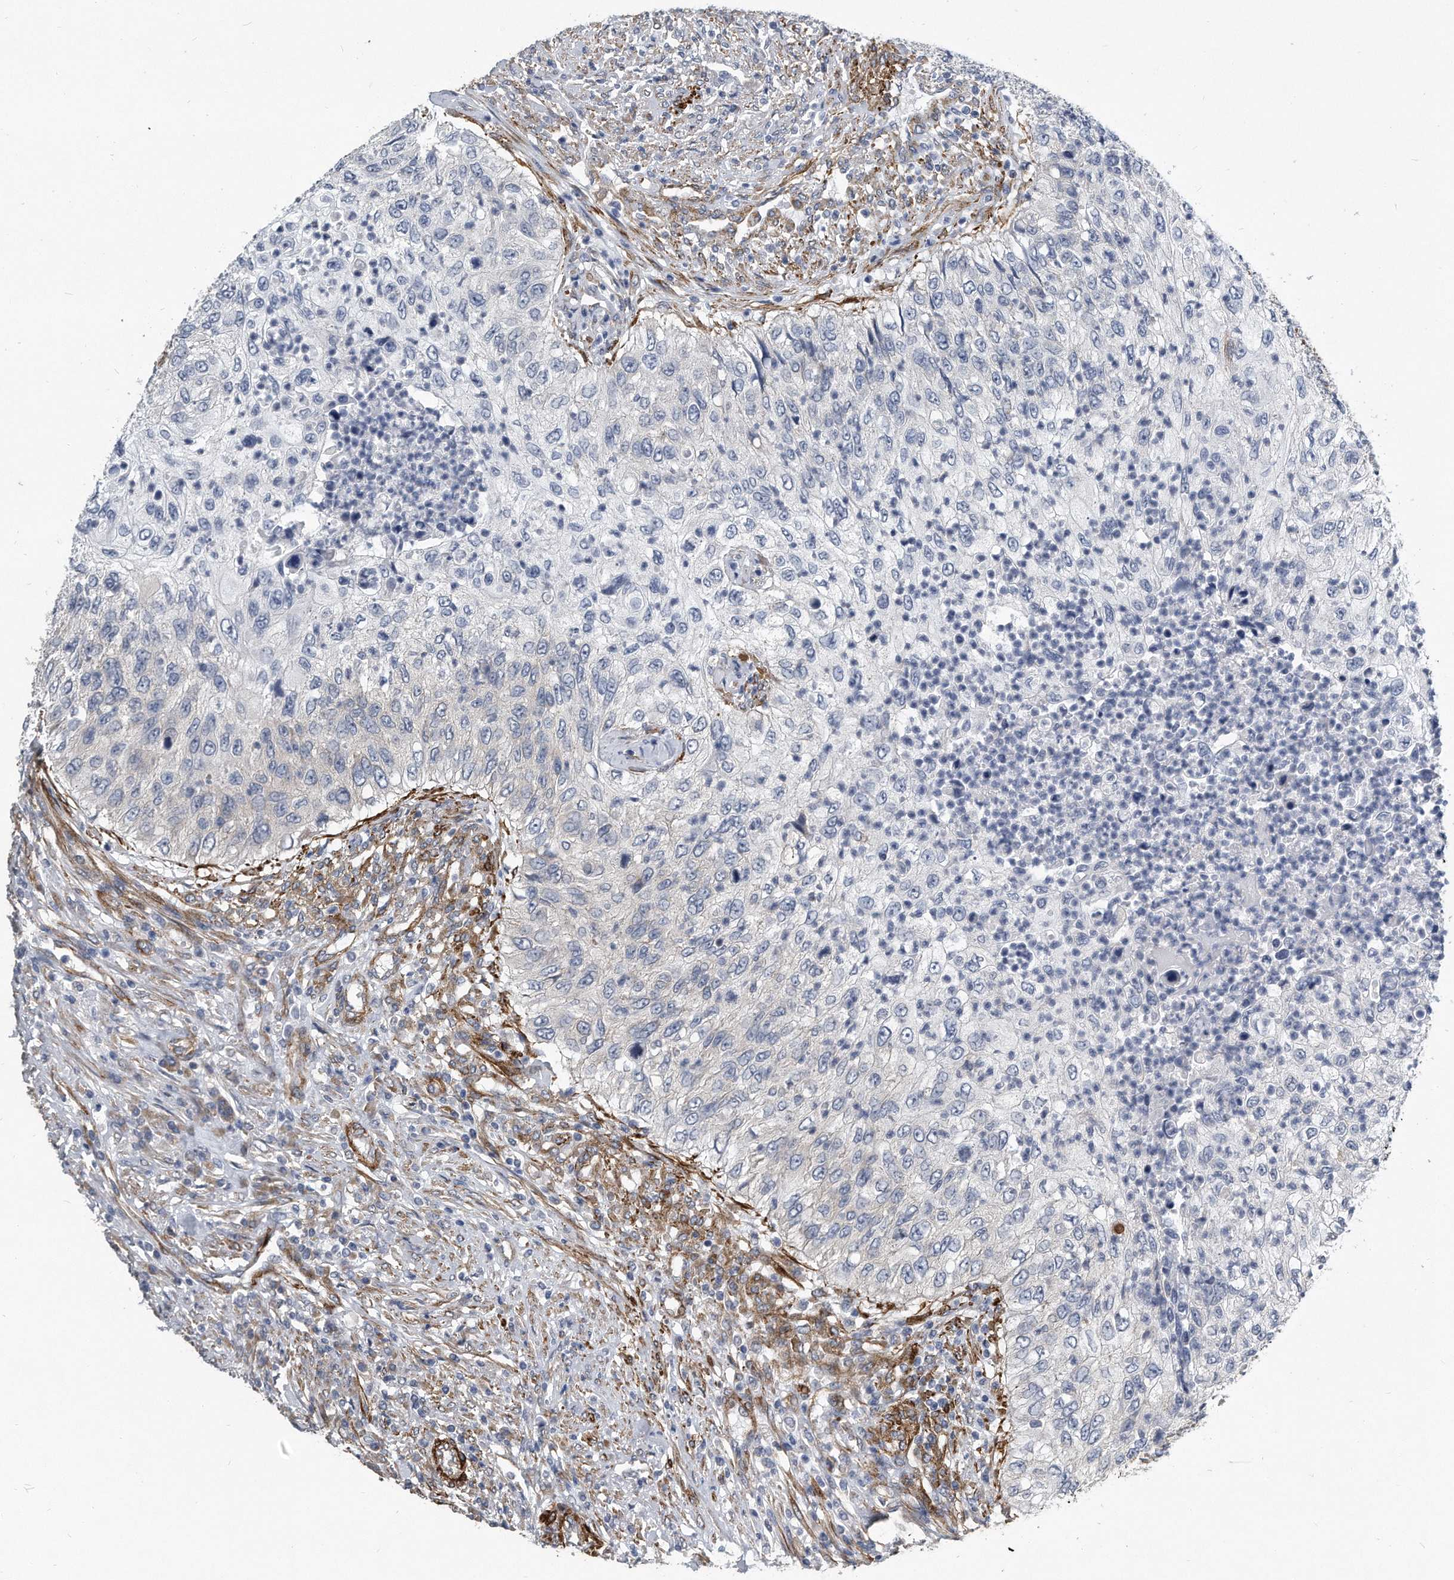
{"staining": {"intensity": "negative", "quantity": "none", "location": "none"}, "tissue": "urothelial cancer", "cell_type": "Tumor cells", "image_type": "cancer", "snomed": [{"axis": "morphology", "description": "Urothelial carcinoma, High grade"}, {"axis": "topography", "description": "Urinary bladder"}], "caption": "DAB (3,3'-diaminobenzidine) immunohistochemical staining of urothelial carcinoma (high-grade) shows no significant positivity in tumor cells.", "gene": "EIF2B4", "patient": {"sex": "female", "age": 60}}